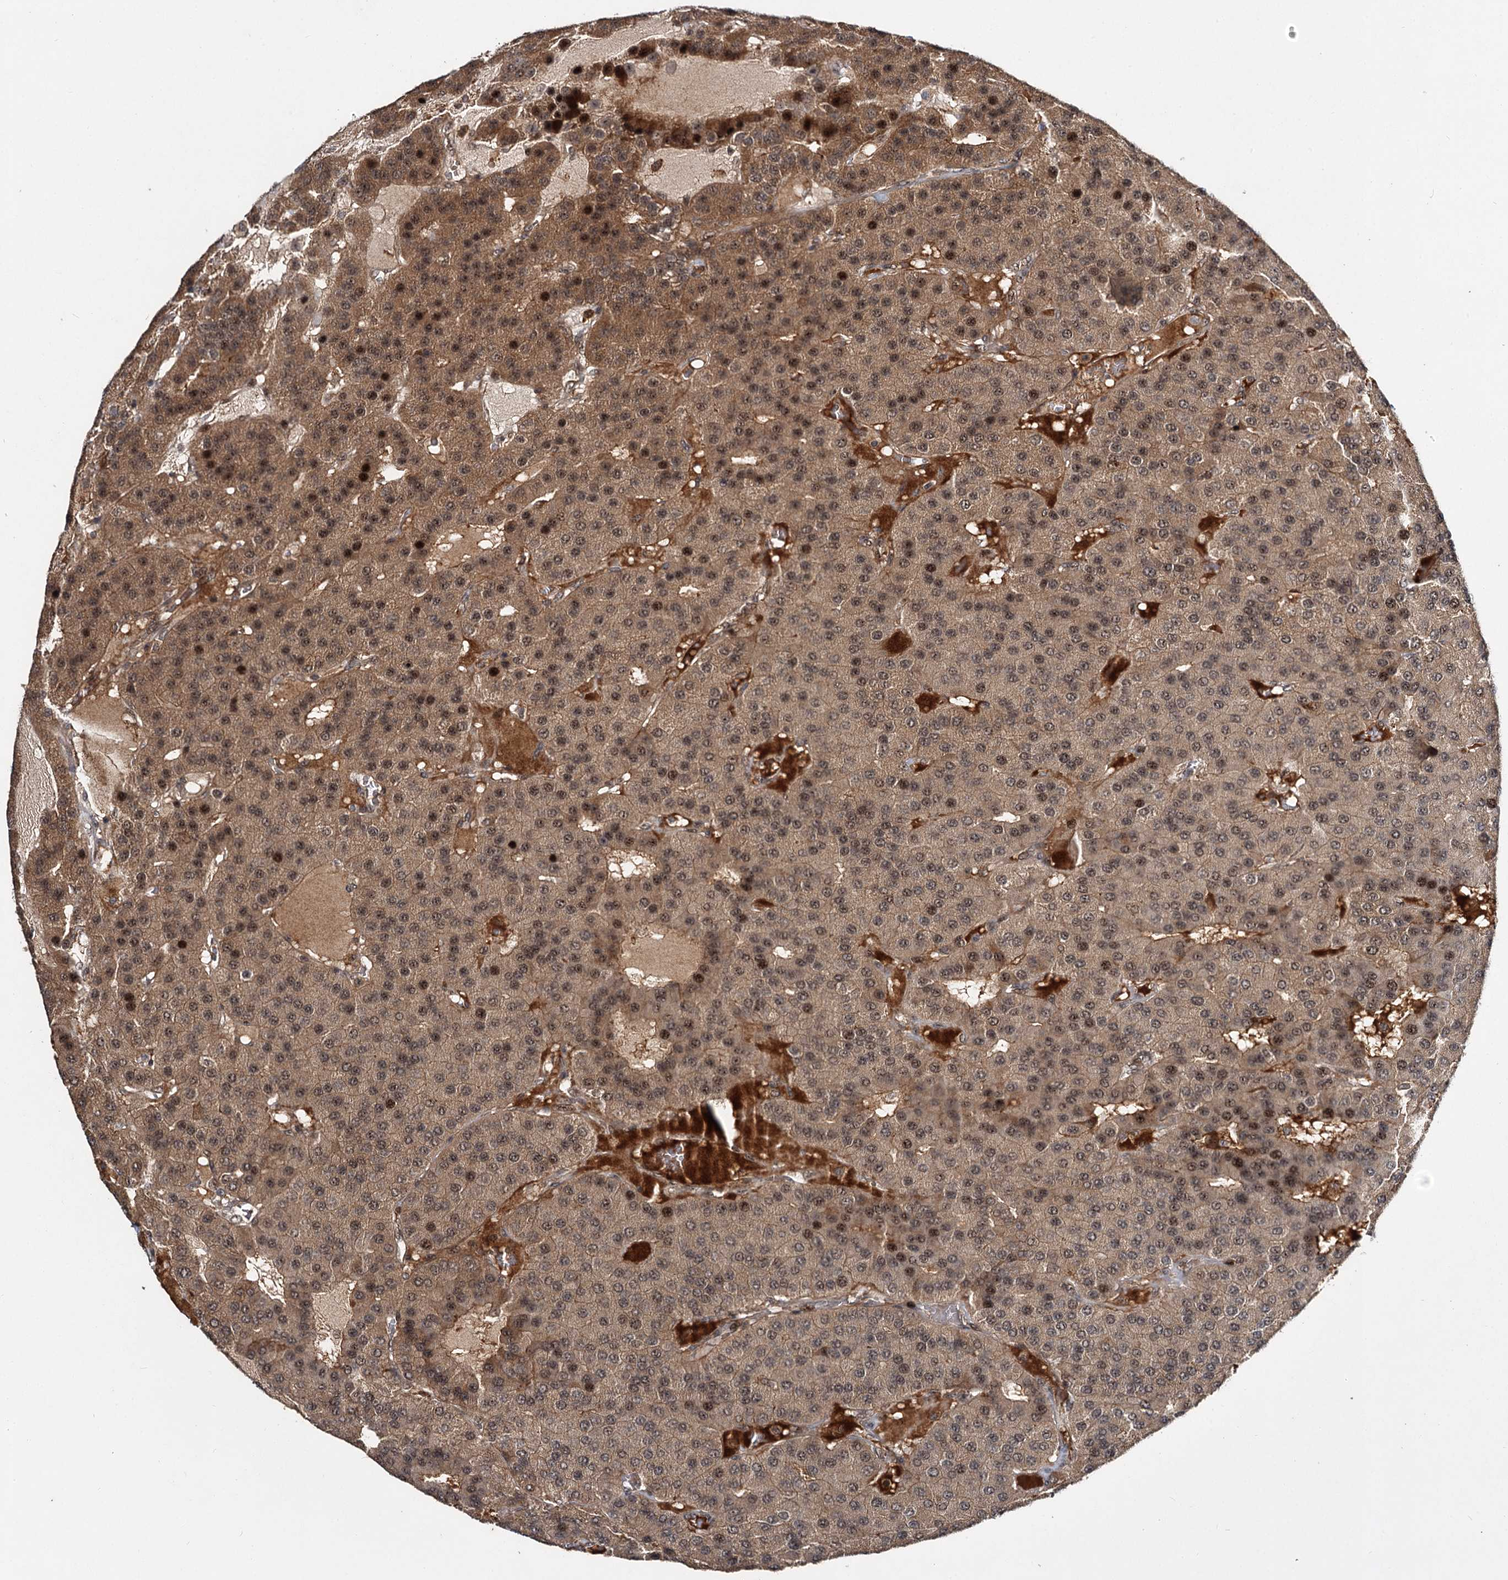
{"staining": {"intensity": "moderate", "quantity": ">75%", "location": "cytoplasmic/membranous,nuclear"}, "tissue": "parathyroid gland", "cell_type": "Glandular cells", "image_type": "normal", "snomed": [{"axis": "morphology", "description": "Normal tissue, NOS"}, {"axis": "morphology", "description": "Adenoma, NOS"}, {"axis": "topography", "description": "Parathyroid gland"}], "caption": "Immunohistochemistry (IHC) of benign parathyroid gland reveals medium levels of moderate cytoplasmic/membranous,nuclear positivity in approximately >75% of glandular cells.", "gene": "MKNK2", "patient": {"sex": "female", "age": 86}}